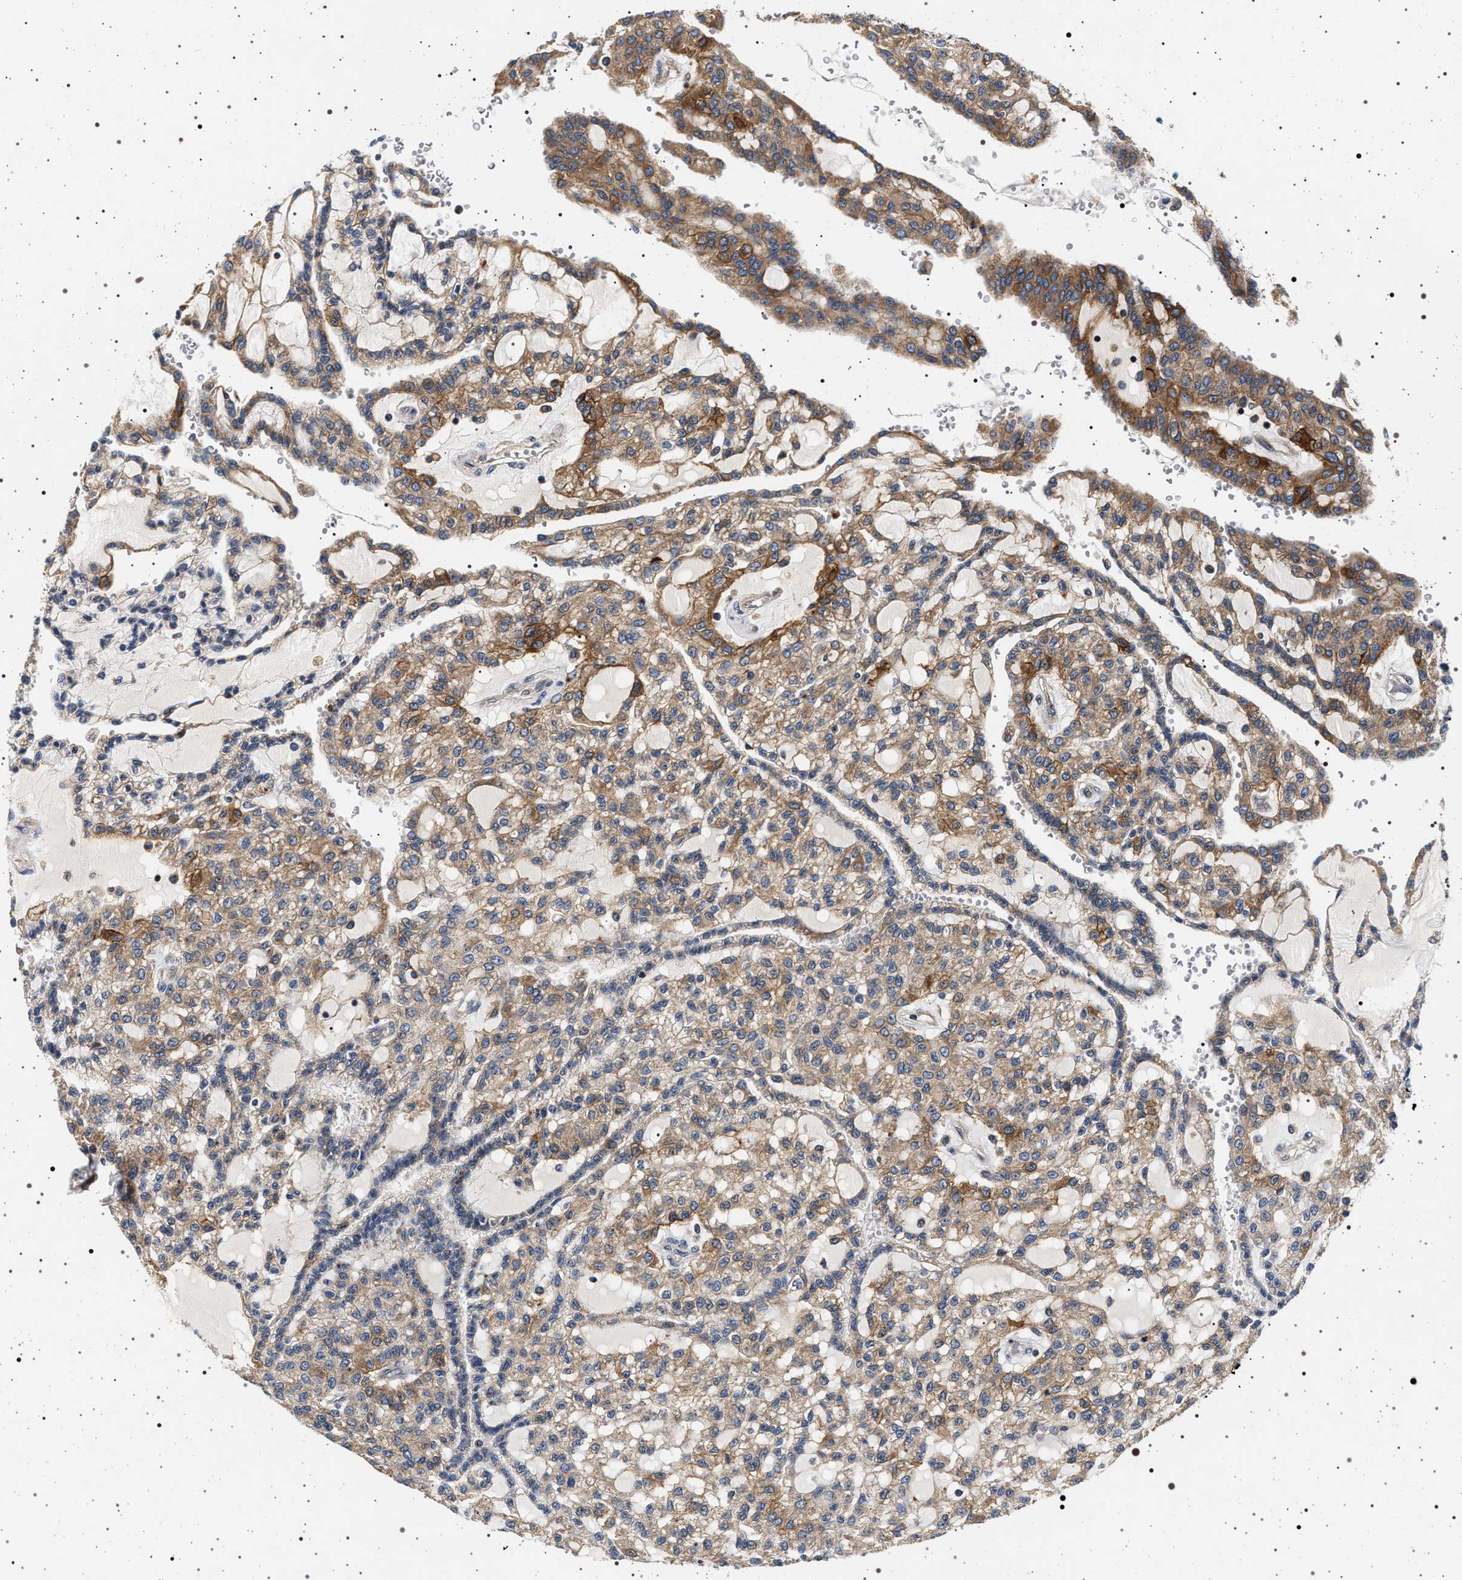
{"staining": {"intensity": "moderate", "quantity": ">75%", "location": "cytoplasmic/membranous"}, "tissue": "renal cancer", "cell_type": "Tumor cells", "image_type": "cancer", "snomed": [{"axis": "morphology", "description": "Adenocarcinoma, NOS"}, {"axis": "topography", "description": "Kidney"}], "caption": "This is a histology image of IHC staining of adenocarcinoma (renal), which shows moderate positivity in the cytoplasmic/membranous of tumor cells.", "gene": "DCBLD2", "patient": {"sex": "male", "age": 63}}